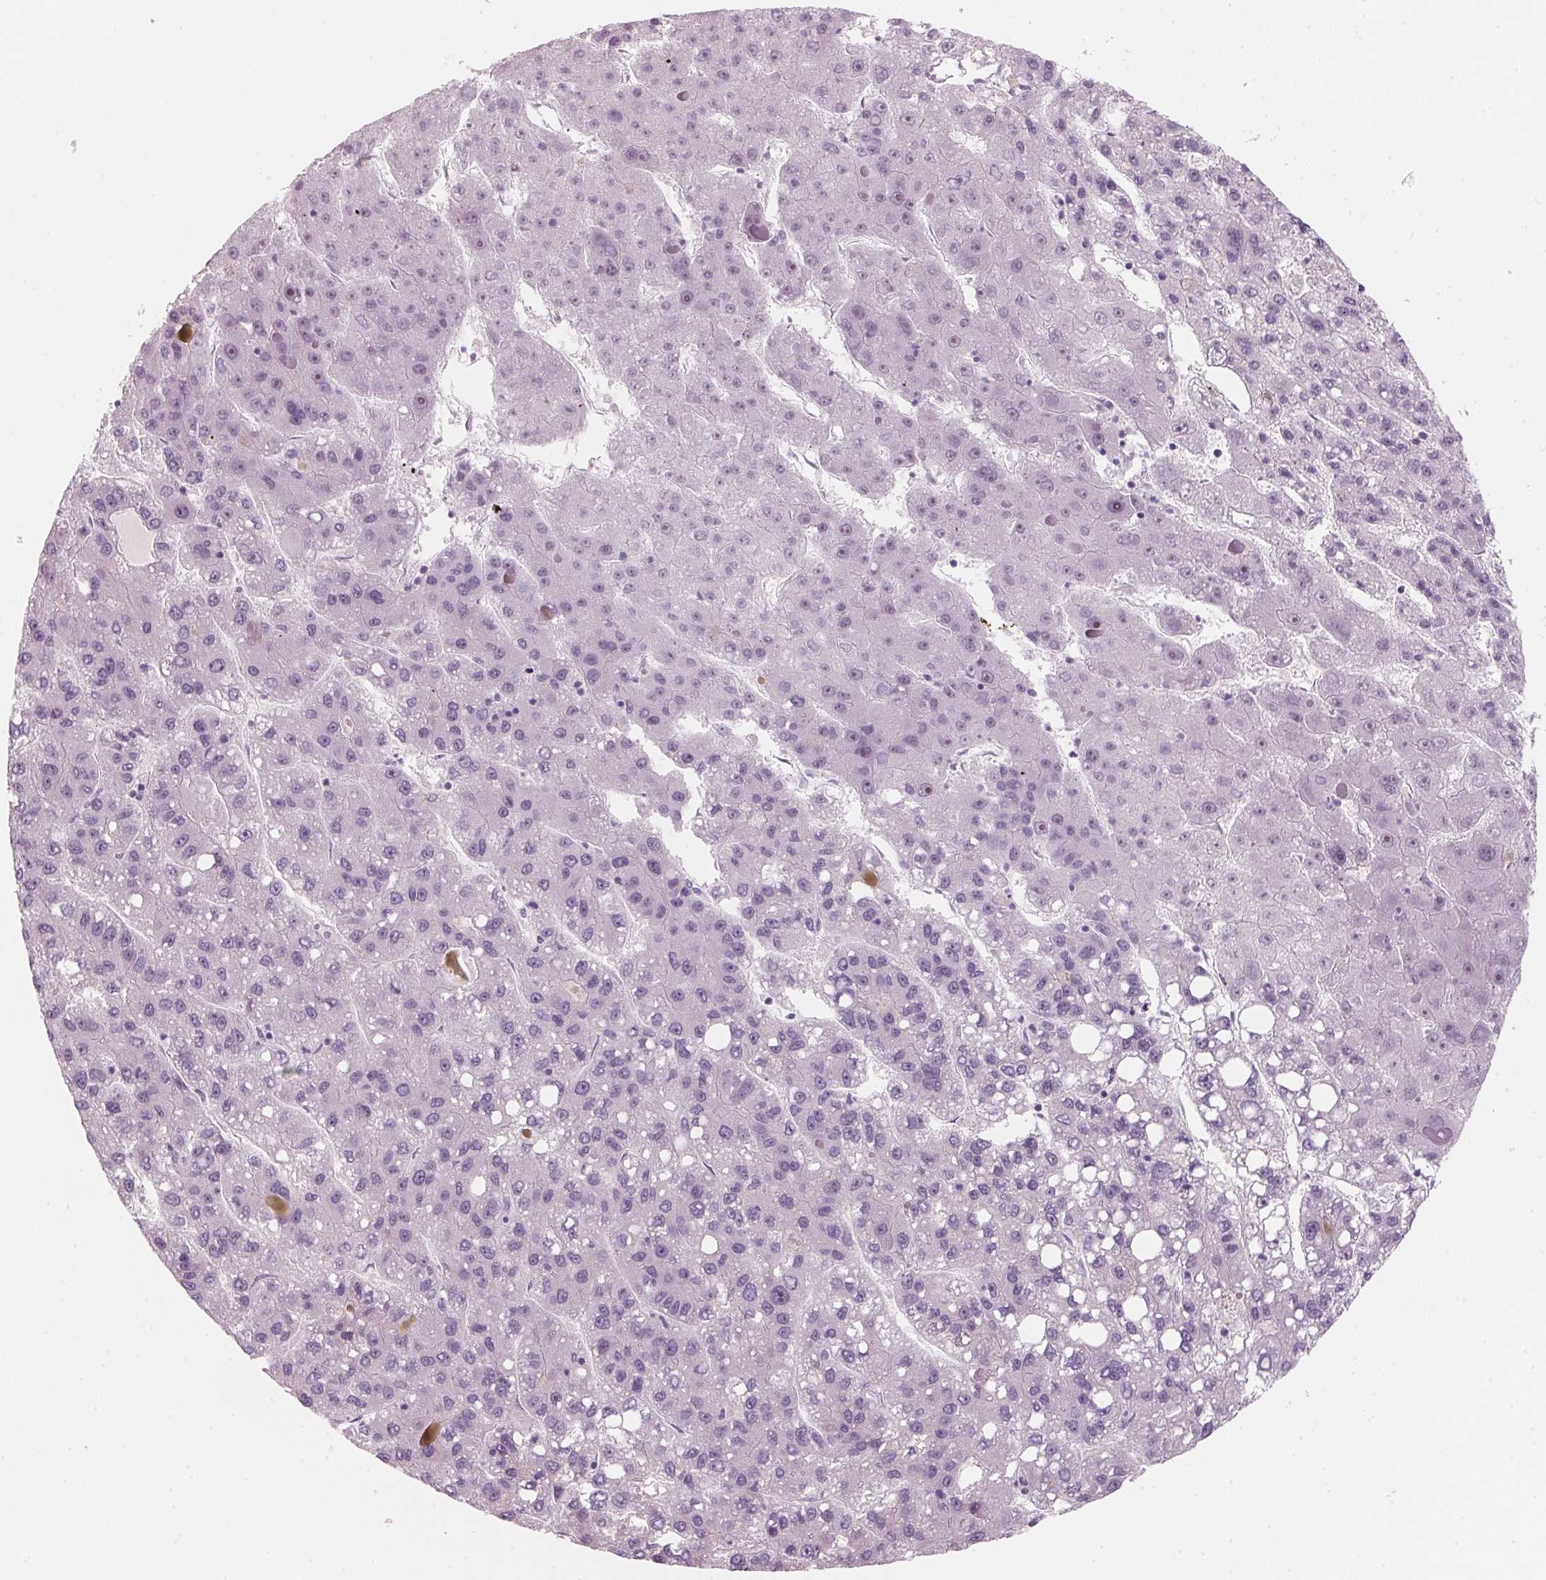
{"staining": {"intensity": "negative", "quantity": "none", "location": "none"}, "tissue": "liver cancer", "cell_type": "Tumor cells", "image_type": "cancer", "snomed": [{"axis": "morphology", "description": "Carcinoma, Hepatocellular, NOS"}, {"axis": "topography", "description": "Liver"}], "caption": "A histopathology image of human liver cancer (hepatocellular carcinoma) is negative for staining in tumor cells.", "gene": "DNTTIP2", "patient": {"sex": "female", "age": 82}}